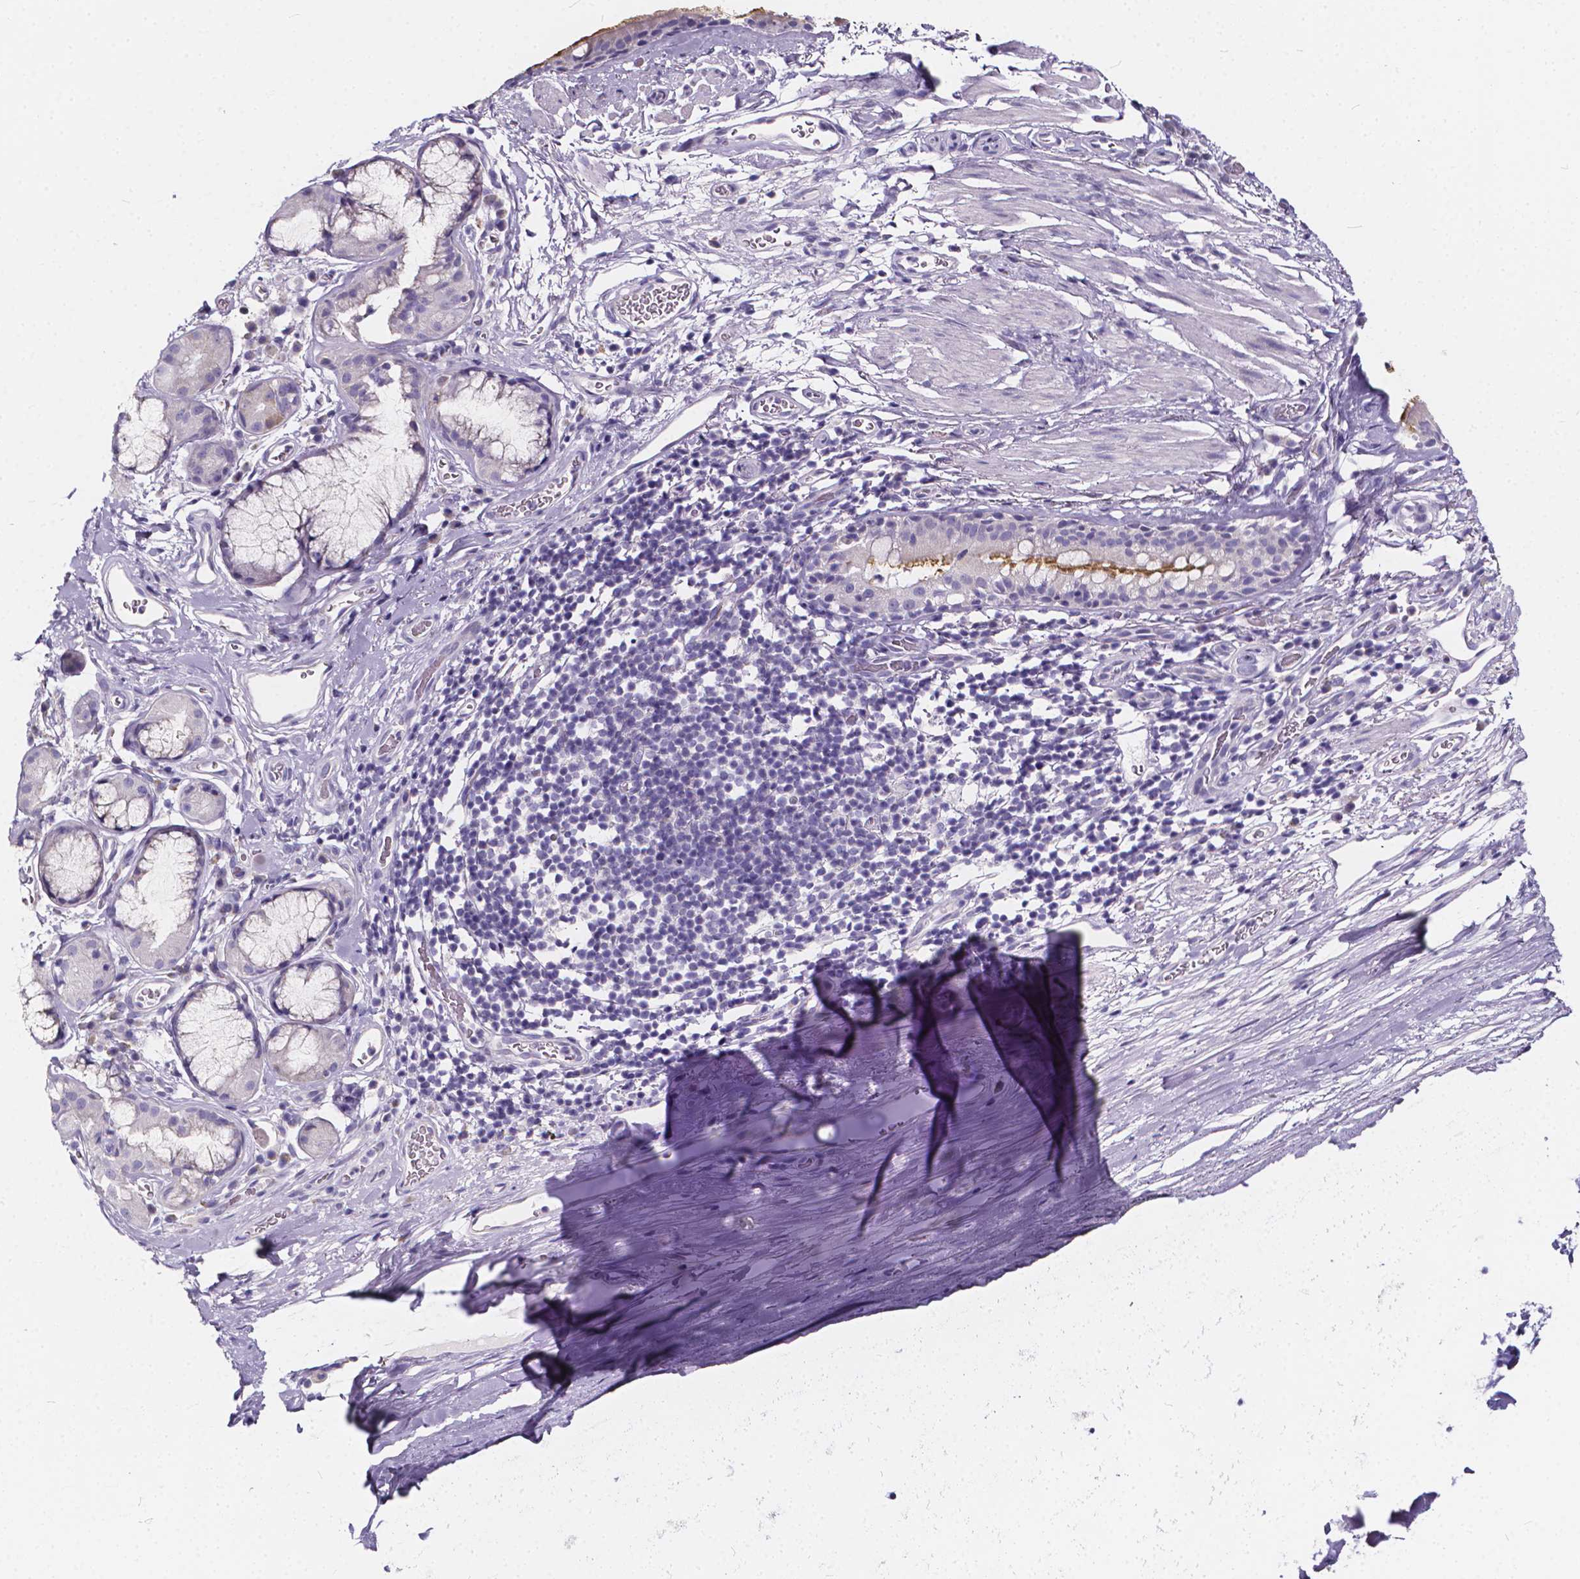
{"staining": {"intensity": "moderate", "quantity": ">75%", "location": "cytoplasmic/membranous"}, "tissue": "bronchus", "cell_type": "Respiratory epithelial cells", "image_type": "normal", "snomed": [{"axis": "morphology", "description": "Normal tissue, NOS"}, {"axis": "topography", "description": "Cartilage tissue"}, {"axis": "topography", "description": "Bronchus"}], "caption": "Immunohistochemical staining of unremarkable bronchus reveals >75% levels of moderate cytoplasmic/membranous protein expression in approximately >75% of respiratory epithelial cells. (Stains: DAB (3,3'-diaminobenzidine) in brown, nuclei in blue, Microscopy: brightfield microscopy at high magnification).", "gene": "SPEF2", "patient": {"sex": "male", "age": 58}}